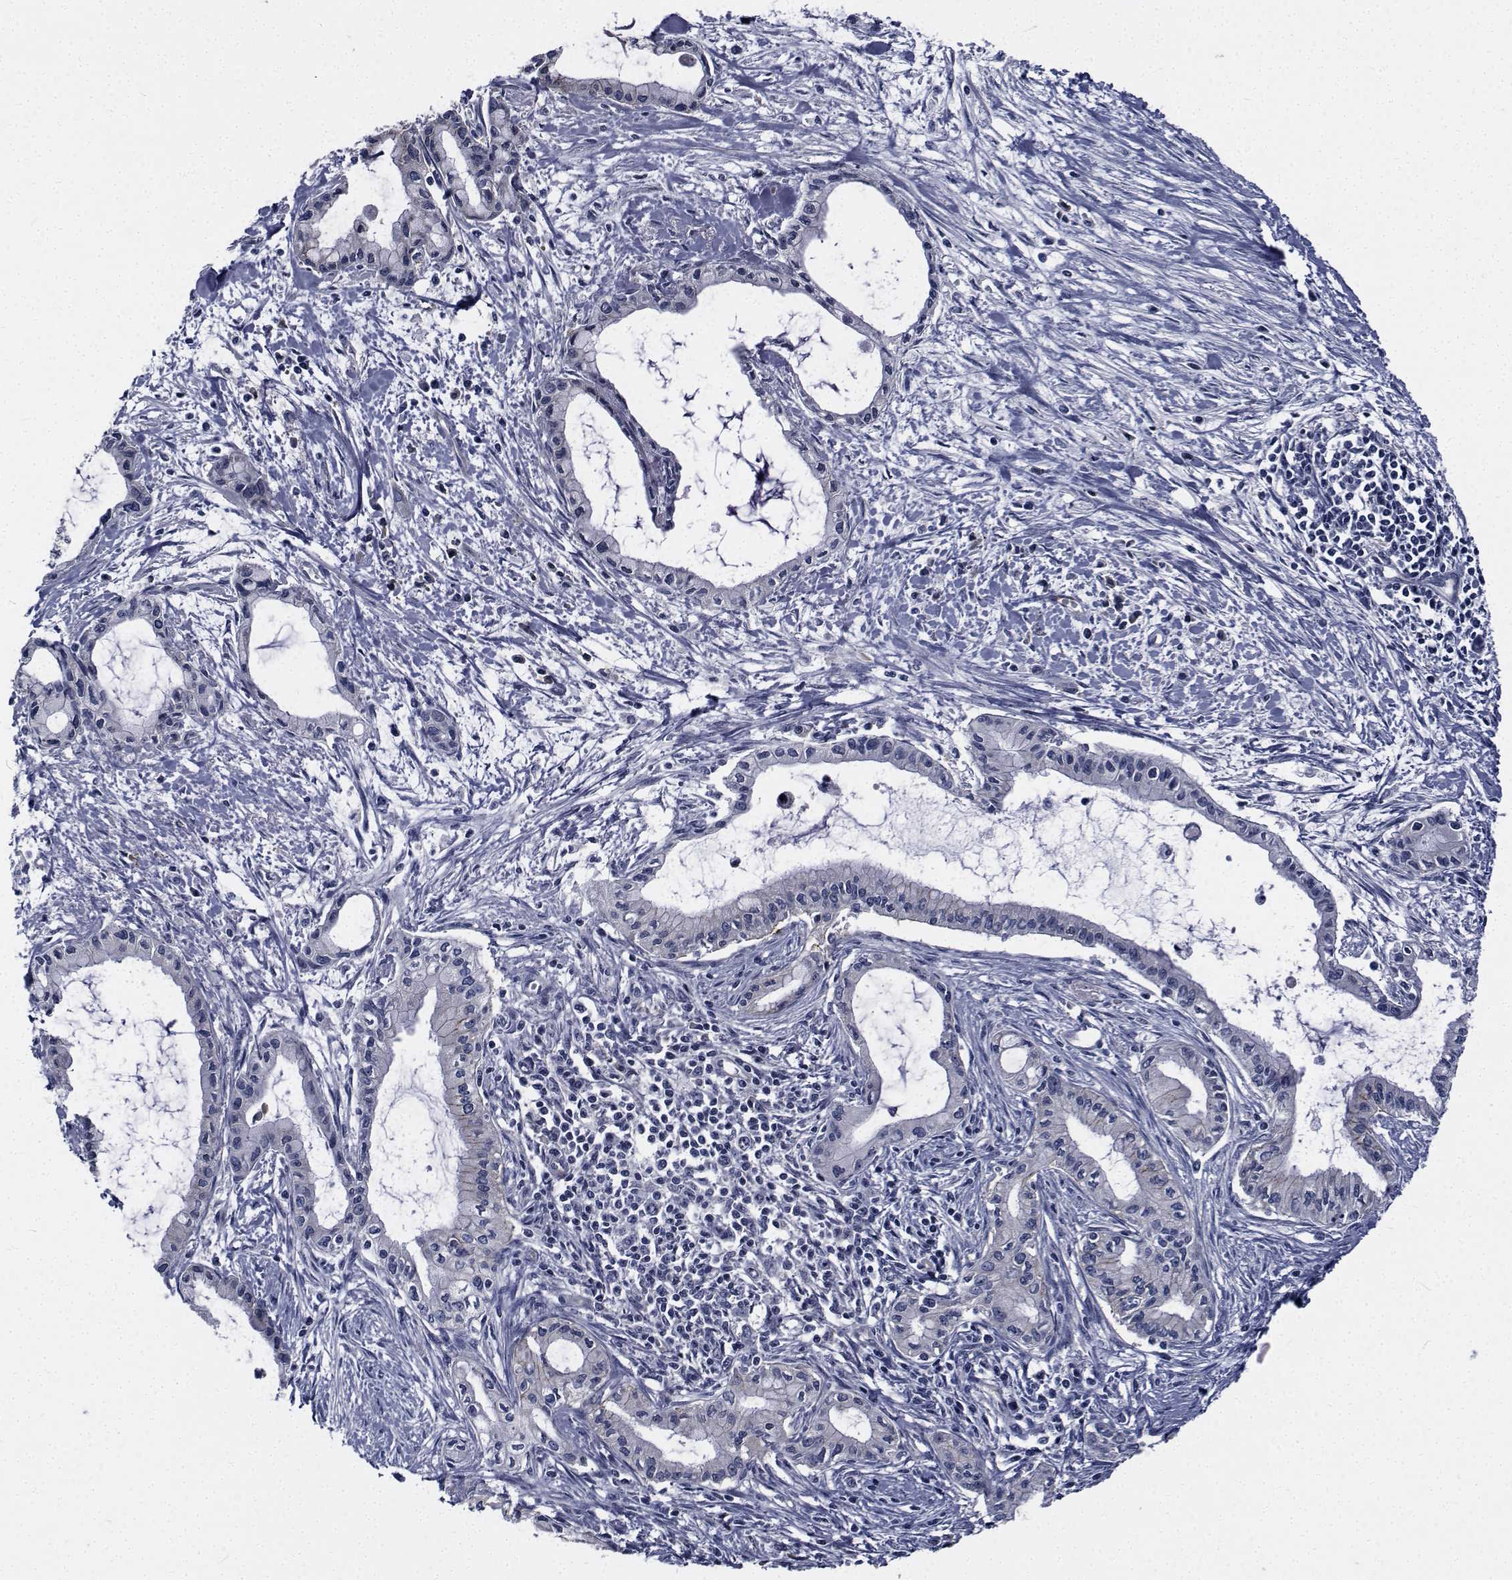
{"staining": {"intensity": "negative", "quantity": "none", "location": "none"}, "tissue": "pancreatic cancer", "cell_type": "Tumor cells", "image_type": "cancer", "snomed": [{"axis": "morphology", "description": "Adenocarcinoma, NOS"}, {"axis": "topography", "description": "Pancreas"}], "caption": "Adenocarcinoma (pancreatic) was stained to show a protein in brown. There is no significant expression in tumor cells.", "gene": "TTBK1", "patient": {"sex": "male", "age": 48}}